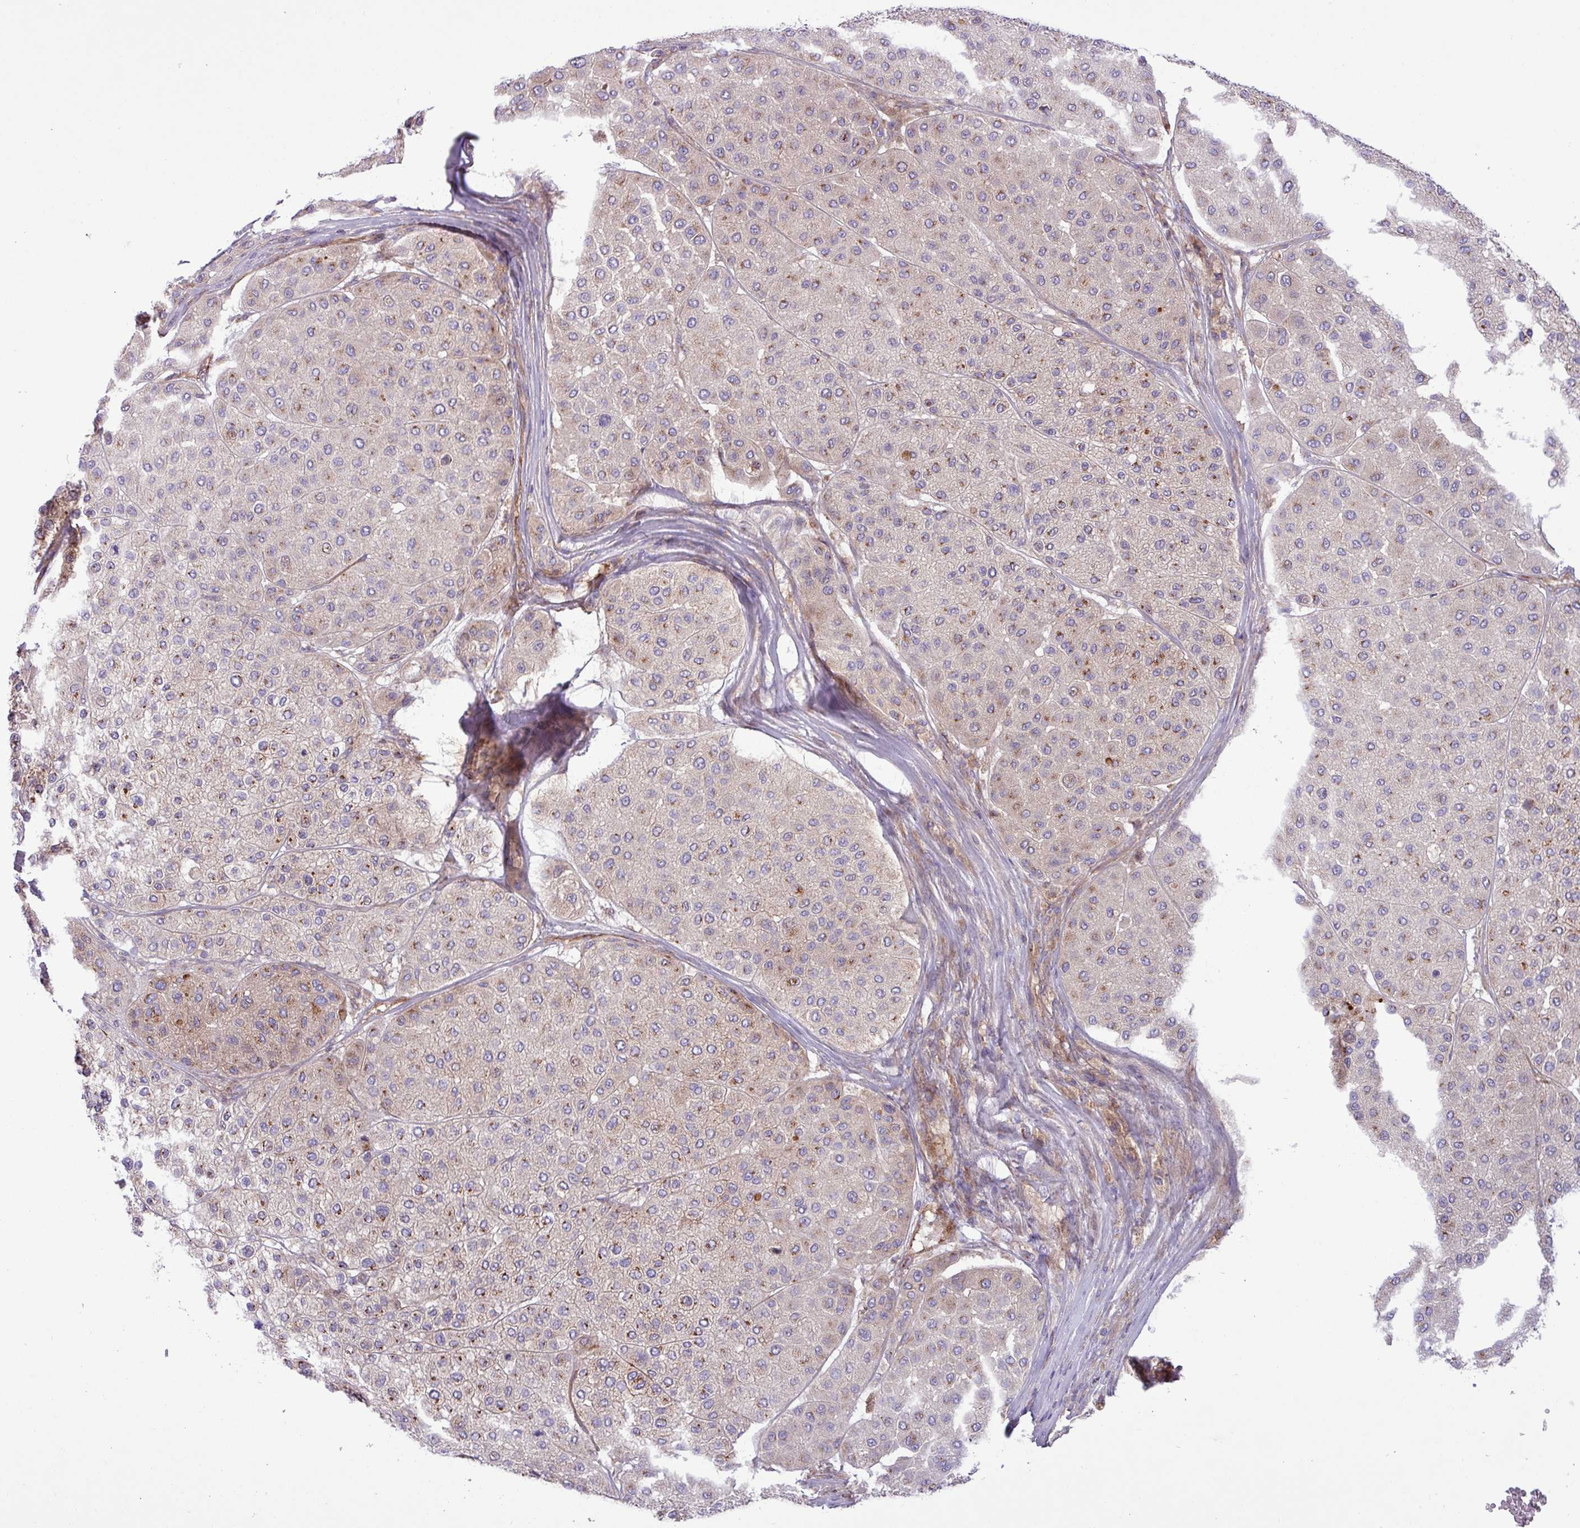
{"staining": {"intensity": "moderate", "quantity": "<25%", "location": "cytoplasmic/membranous"}, "tissue": "melanoma", "cell_type": "Tumor cells", "image_type": "cancer", "snomed": [{"axis": "morphology", "description": "Malignant melanoma, Metastatic site"}, {"axis": "topography", "description": "Smooth muscle"}], "caption": "This image exhibits immunohistochemistry (IHC) staining of malignant melanoma (metastatic site), with low moderate cytoplasmic/membranous positivity in approximately <25% of tumor cells.", "gene": "RAB19", "patient": {"sex": "male", "age": 41}}